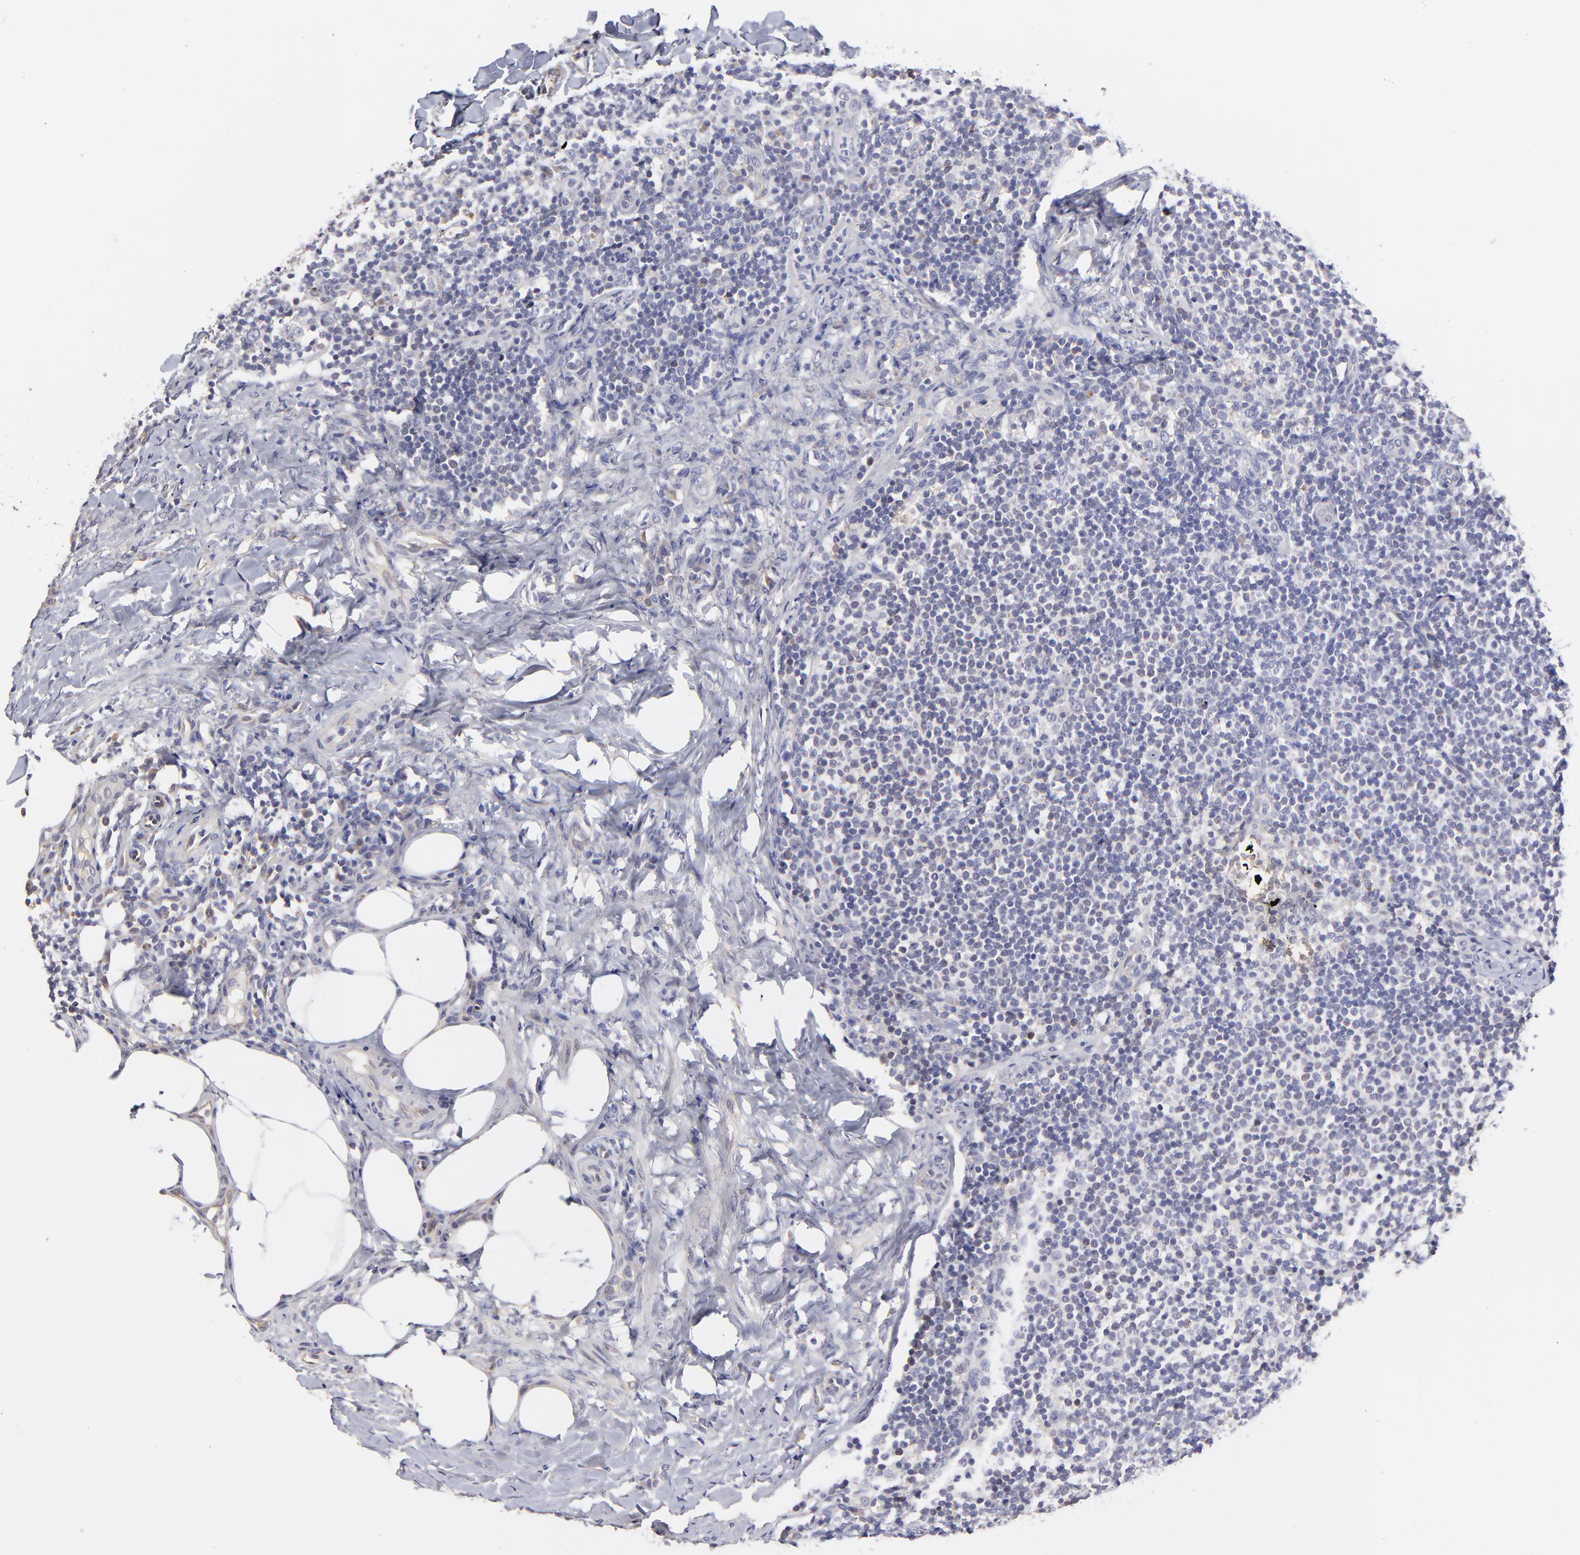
{"staining": {"intensity": "negative", "quantity": "none", "location": "none"}, "tissue": "lymph node", "cell_type": "Germinal center cells", "image_type": "normal", "snomed": [{"axis": "morphology", "description": "Normal tissue, NOS"}, {"axis": "morphology", "description": "Inflammation, NOS"}, {"axis": "topography", "description": "Lymph node"}], "caption": "Immunohistochemical staining of unremarkable human lymph node reveals no significant expression in germinal center cells.", "gene": "BTG2", "patient": {"sex": "male", "age": 46}}